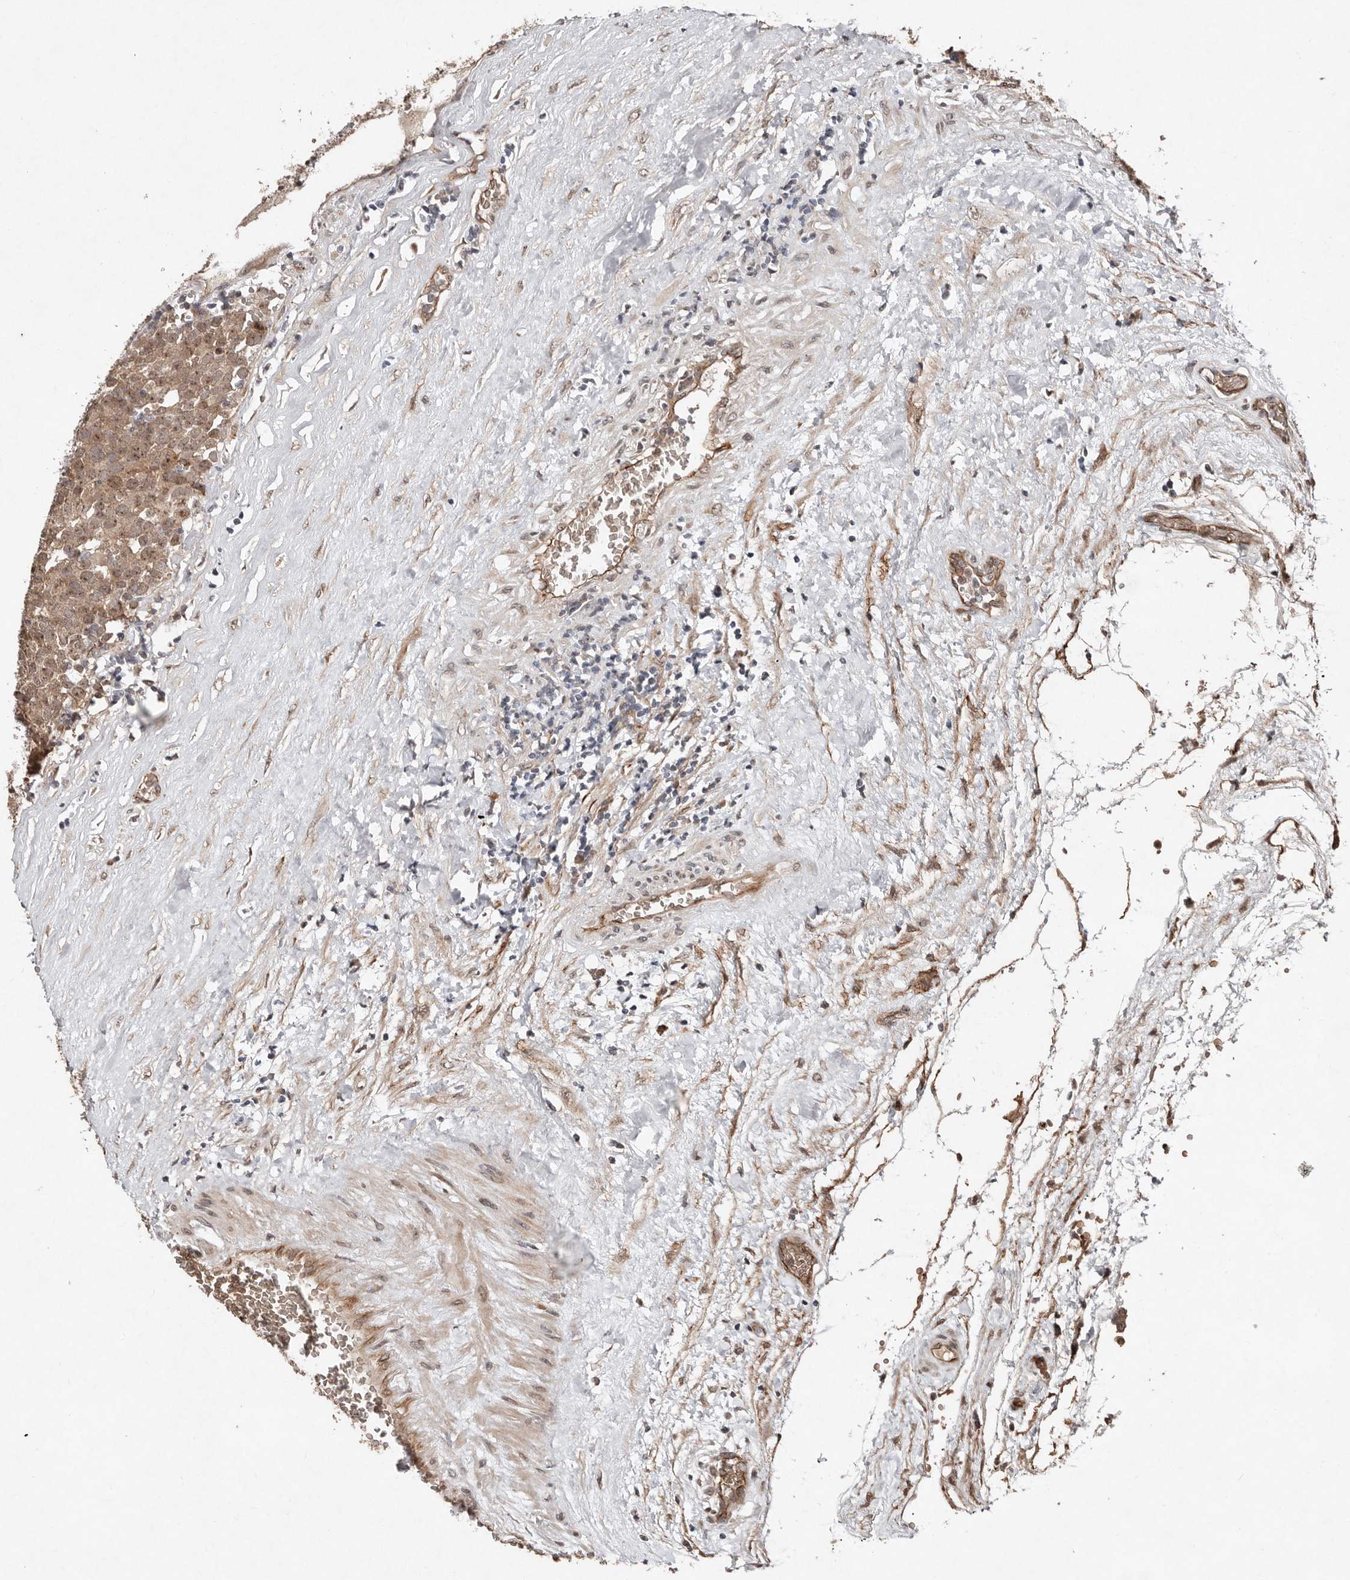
{"staining": {"intensity": "moderate", "quantity": ">75%", "location": "nuclear"}, "tissue": "testis cancer", "cell_type": "Tumor cells", "image_type": "cancer", "snomed": [{"axis": "morphology", "description": "Seminoma, NOS"}, {"axis": "topography", "description": "Testis"}], "caption": "Testis cancer stained with immunohistochemistry (IHC) shows moderate nuclear staining in approximately >75% of tumor cells.", "gene": "DIP2C", "patient": {"sex": "male", "age": 71}}